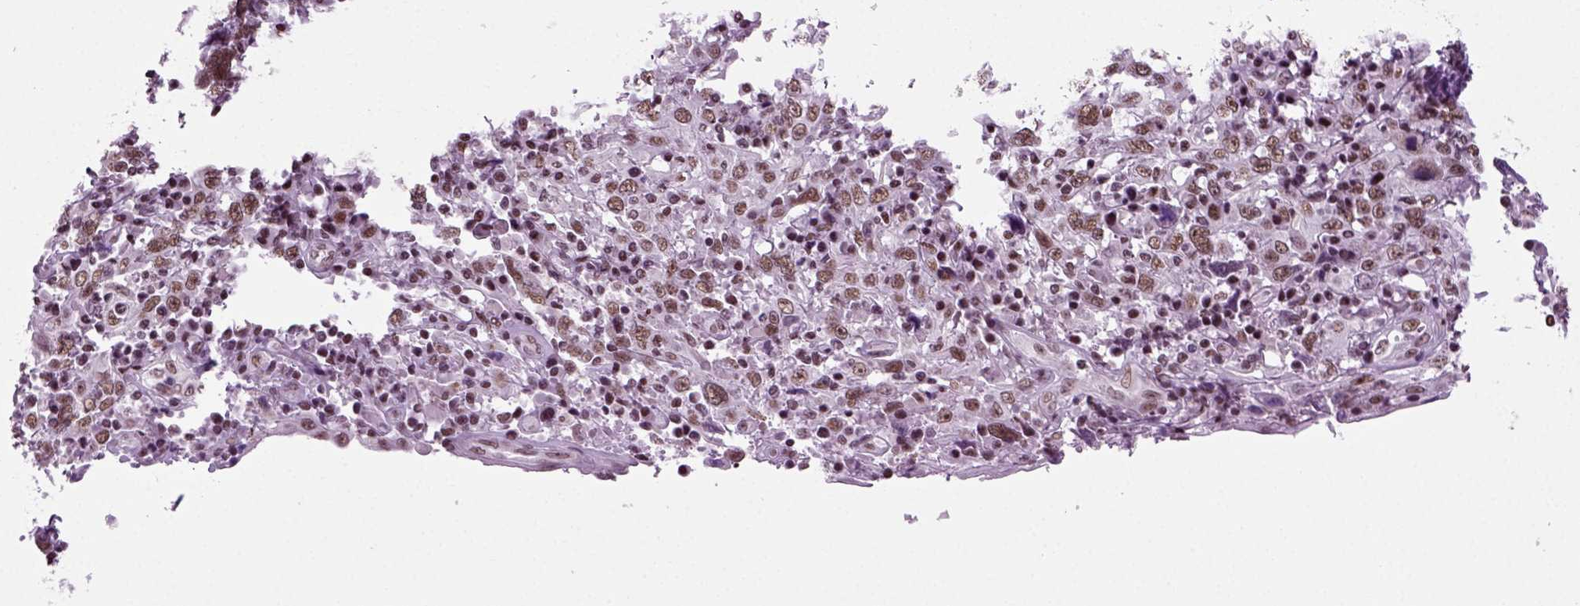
{"staining": {"intensity": "moderate", "quantity": ">75%", "location": "nuclear"}, "tissue": "cervical cancer", "cell_type": "Tumor cells", "image_type": "cancer", "snomed": [{"axis": "morphology", "description": "Squamous cell carcinoma, NOS"}, {"axis": "topography", "description": "Cervix"}], "caption": "Immunohistochemical staining of human cervical squamous cell carcinoma shows medium levels of moderate nuclear protein positivity in approximately >75% of tumor cells.", "gene": "RCOR3", "patient": {"sex": "female", "age": 46}}